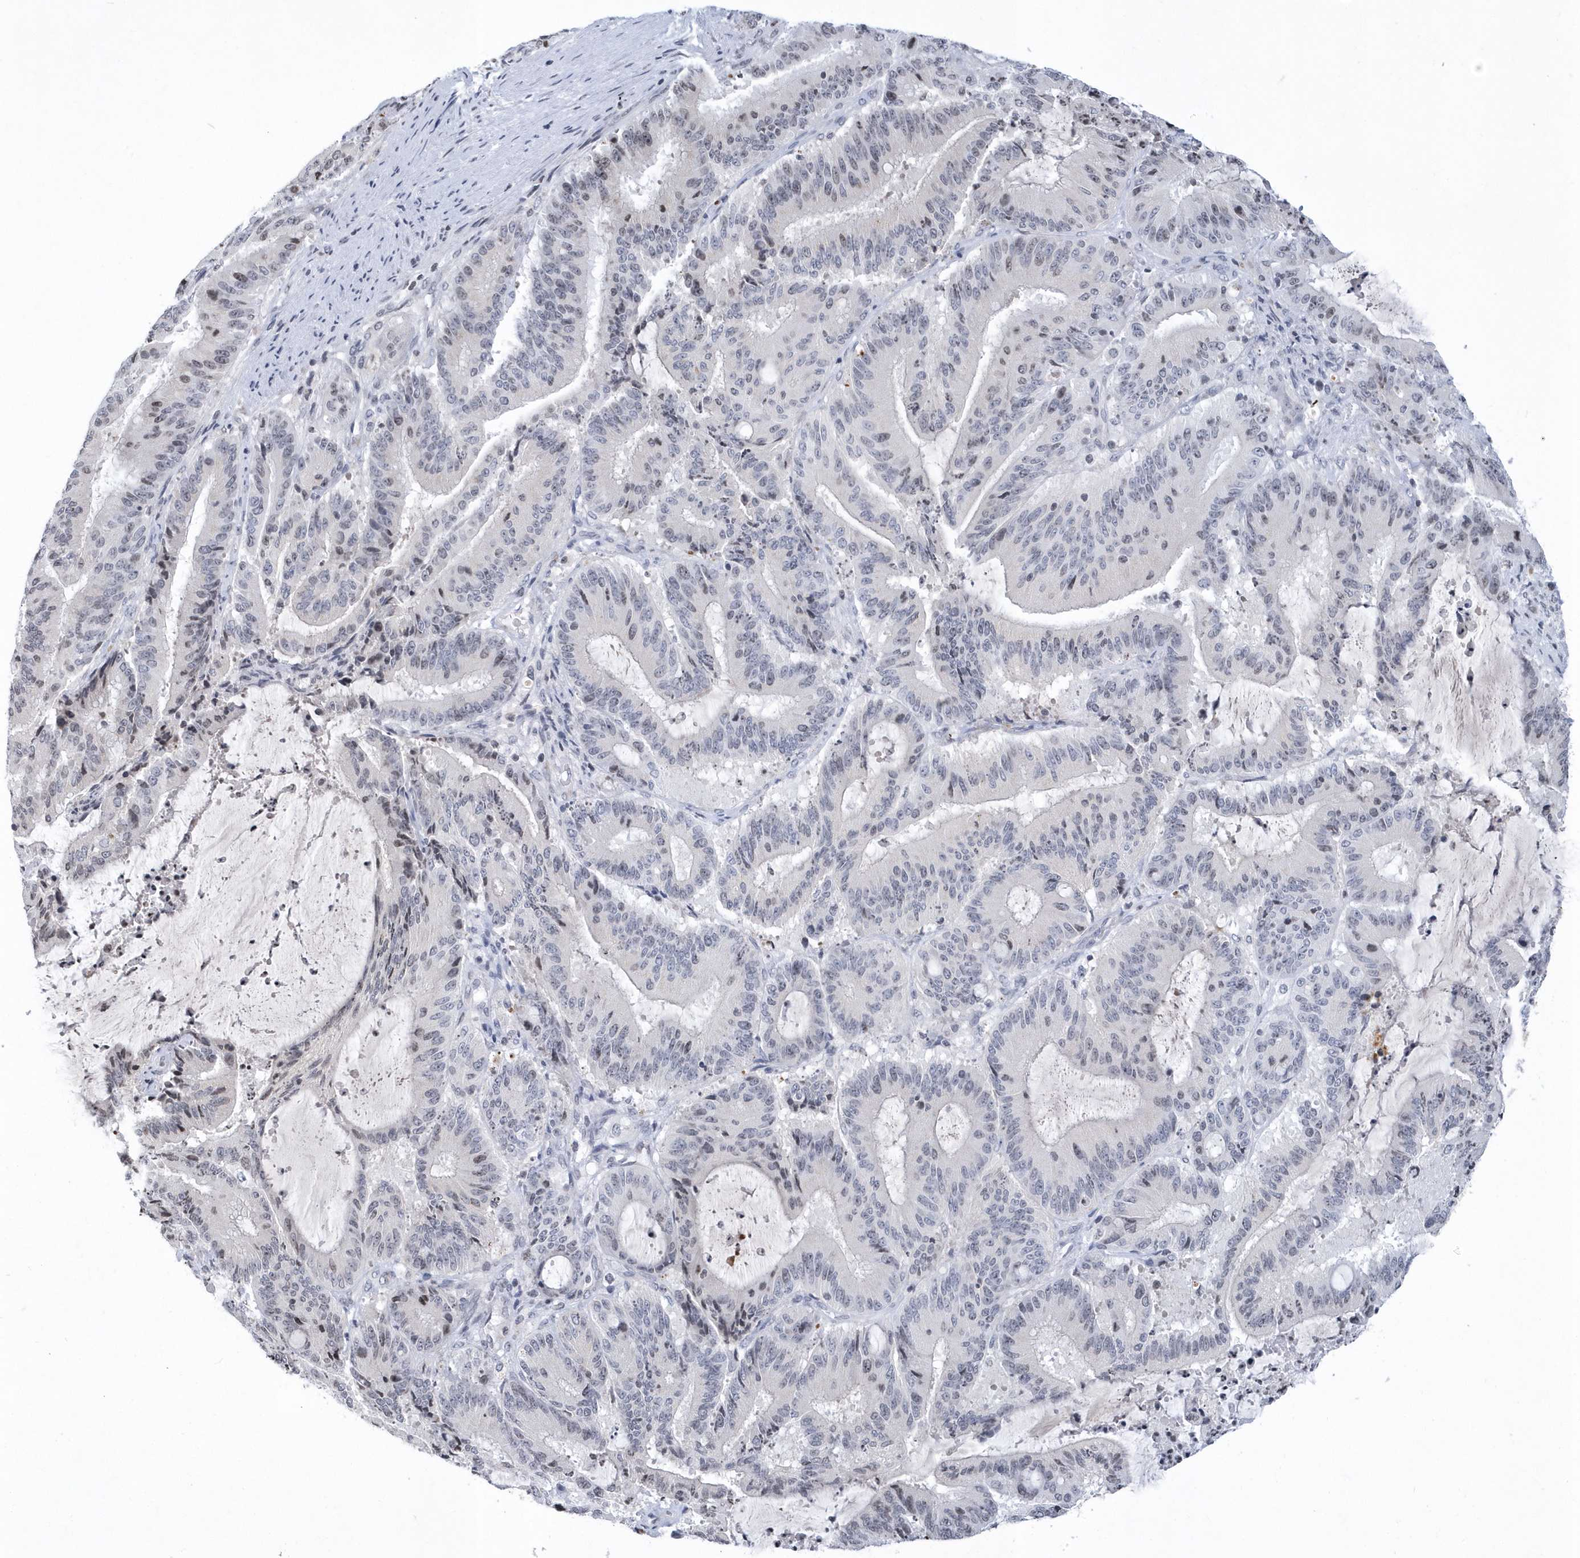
{"staining": {"intensity": "negative", "quantity": "none", "location": "none"}, "tissue": "liver cancer", "cell_type": "Tumor cells", "image_type": "cancer", "snomed": [{"axis": "morphology", "description": "Normal tissue, NOS"}, {"axis": "morphology", "description": "Cholangiocarcinoma"}, {"axis": "topography", "description": "Liver"}, {"axis": "topography", "description": "Peripheral nerve tissue"}], "caption": "High power microscopy photomicrograph of an immunohistochemistry micrograph of cholangiocarcinoma (liver), revealing no significant expression in tumor cells. The staining is performed using DAB brown chromogen with nuclei counter-stained in using hematoxylin.", "gene": "VWA5B2", "patient": {"sex": "female", "age": 73}}